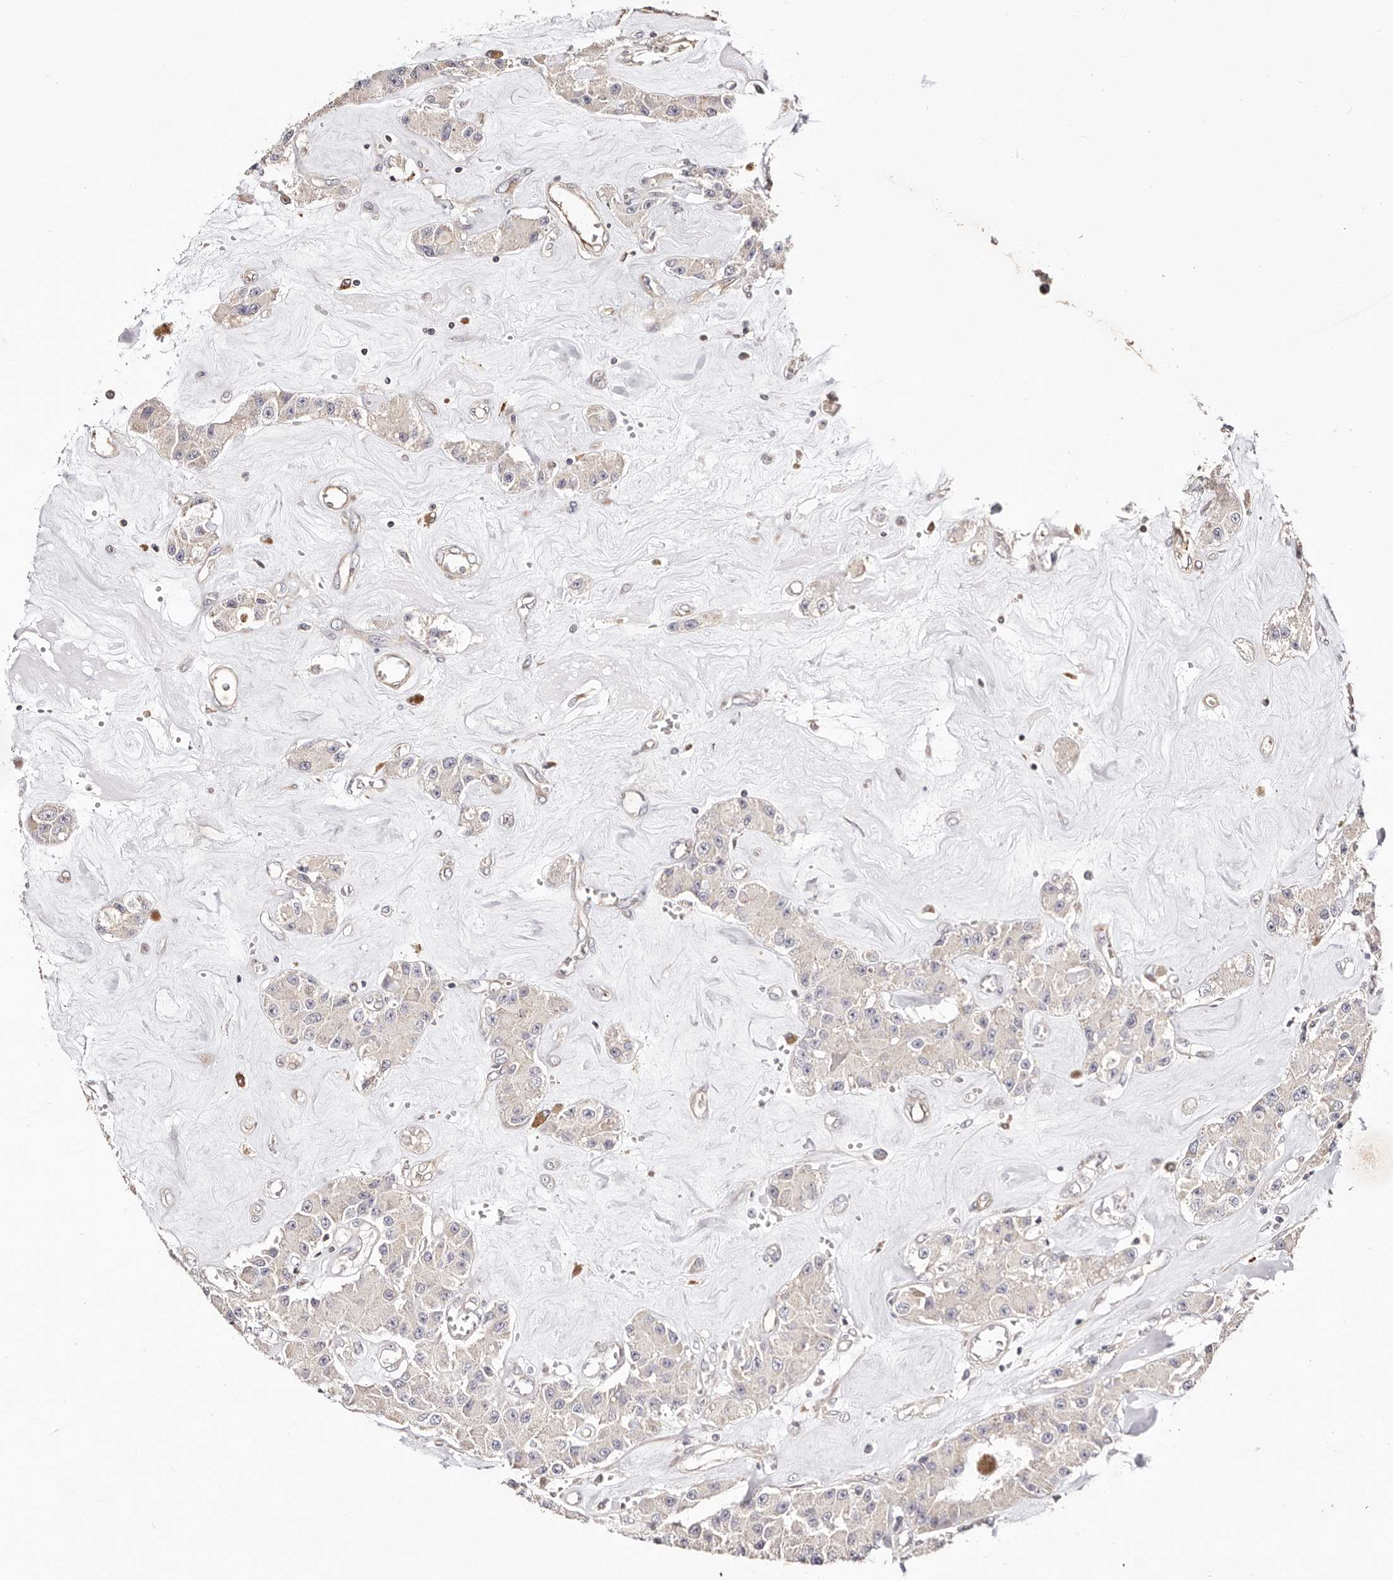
{"staining": {"intensity": "negative", "quantity": "none", "location": "none"}, "tissue": "carcinoid", "cell_type": "Tumor cells", "image_type": "cancer", "snomed": [{"axis": "morphology", "description": "Carcinoid, malignant, NOS"}, {"axis": "topography", "description": "Pancreas"}], "caption": "DAB (3,3'-diaminobenzidine) immunohistochemical staining of malignant carcinoid displays no significant staining in tumor cells.", "gene": "MAPK1", "patient": {"sex": "male", "age": 41}}